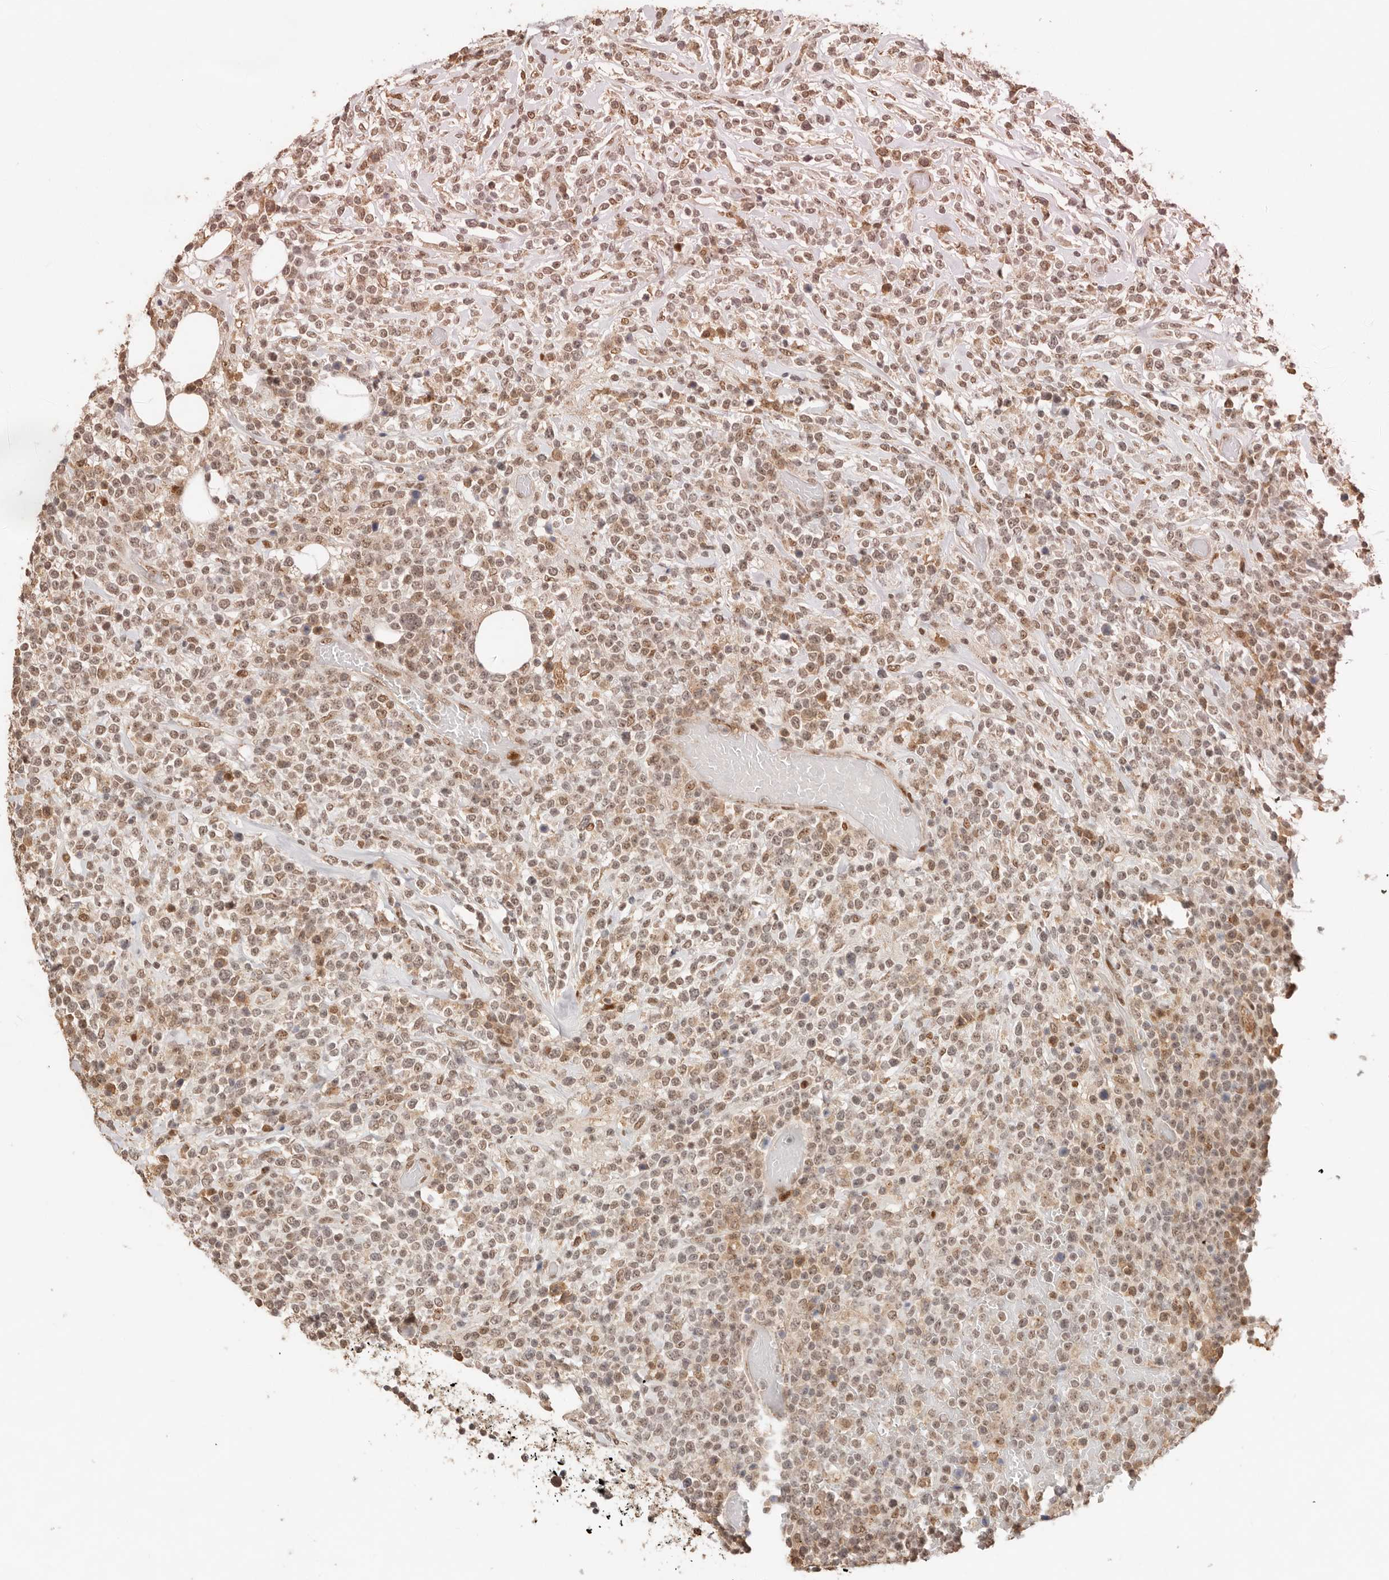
{"staining": {"intensity": "moderate", "quantity": ">75%", "location": "nuclear"}, "tissue": "lymphoma", "cell_type": "Tumor cells", "image_type": "cancer", "snomed": [{"axis": "morphology", "description": "Malignant lymphoma, non-Hodgkin's type, High grade"}, {"axis": "topography", "description": "Colon"}], "caption": "Protein expression analysis of human lymphoma reveals moderate nuclear positivity in about >75% of tumor cells.", "gene": "NPAS2", "patient": {"sex": "female", "age": 53}}